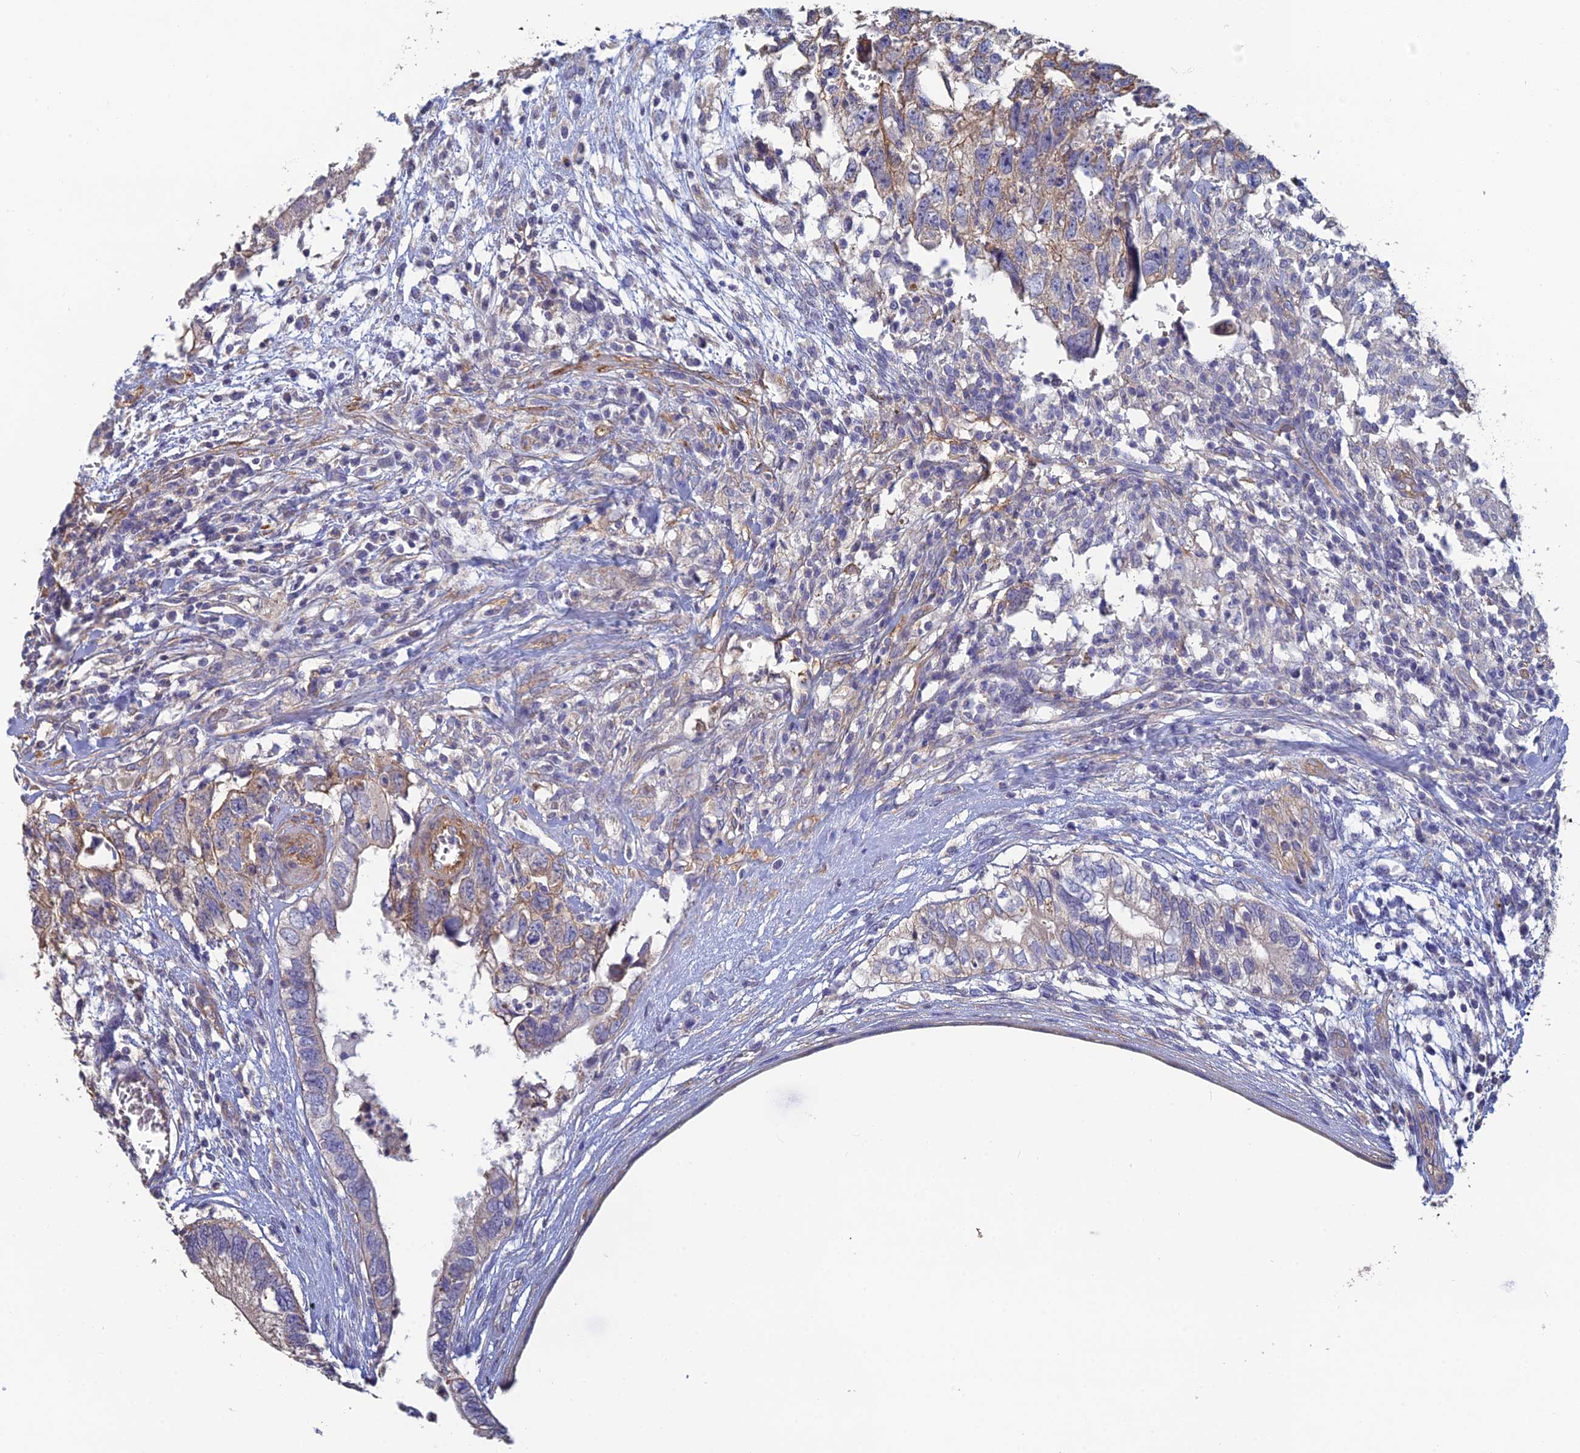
{"staining": {"intensity": "weak", "quantity": "25%-75%", "location": "cytoplasmic/membranous"}, "tissue": "testis cancer", "cell_type": "Tumor cells", "image_type": "cancer", "snomed": [{"axis": "morphology", "description": "Seminoma, NOS"}, {"axis": "morphology", "description": "Carcinoma, Embryonal, NOS"}, {"axis": "topography", "description": "Testis"}], "caption": "An immunohistochemistry (IHC) photomicrograph of neoplastic tissue is shown. Protein staining in brown labels weak cytoplasmic/membranous positivity in testis cancer within tumor cells.", "gene": "PCDHA5", "patient": {"sex": "male", "age": 29}}